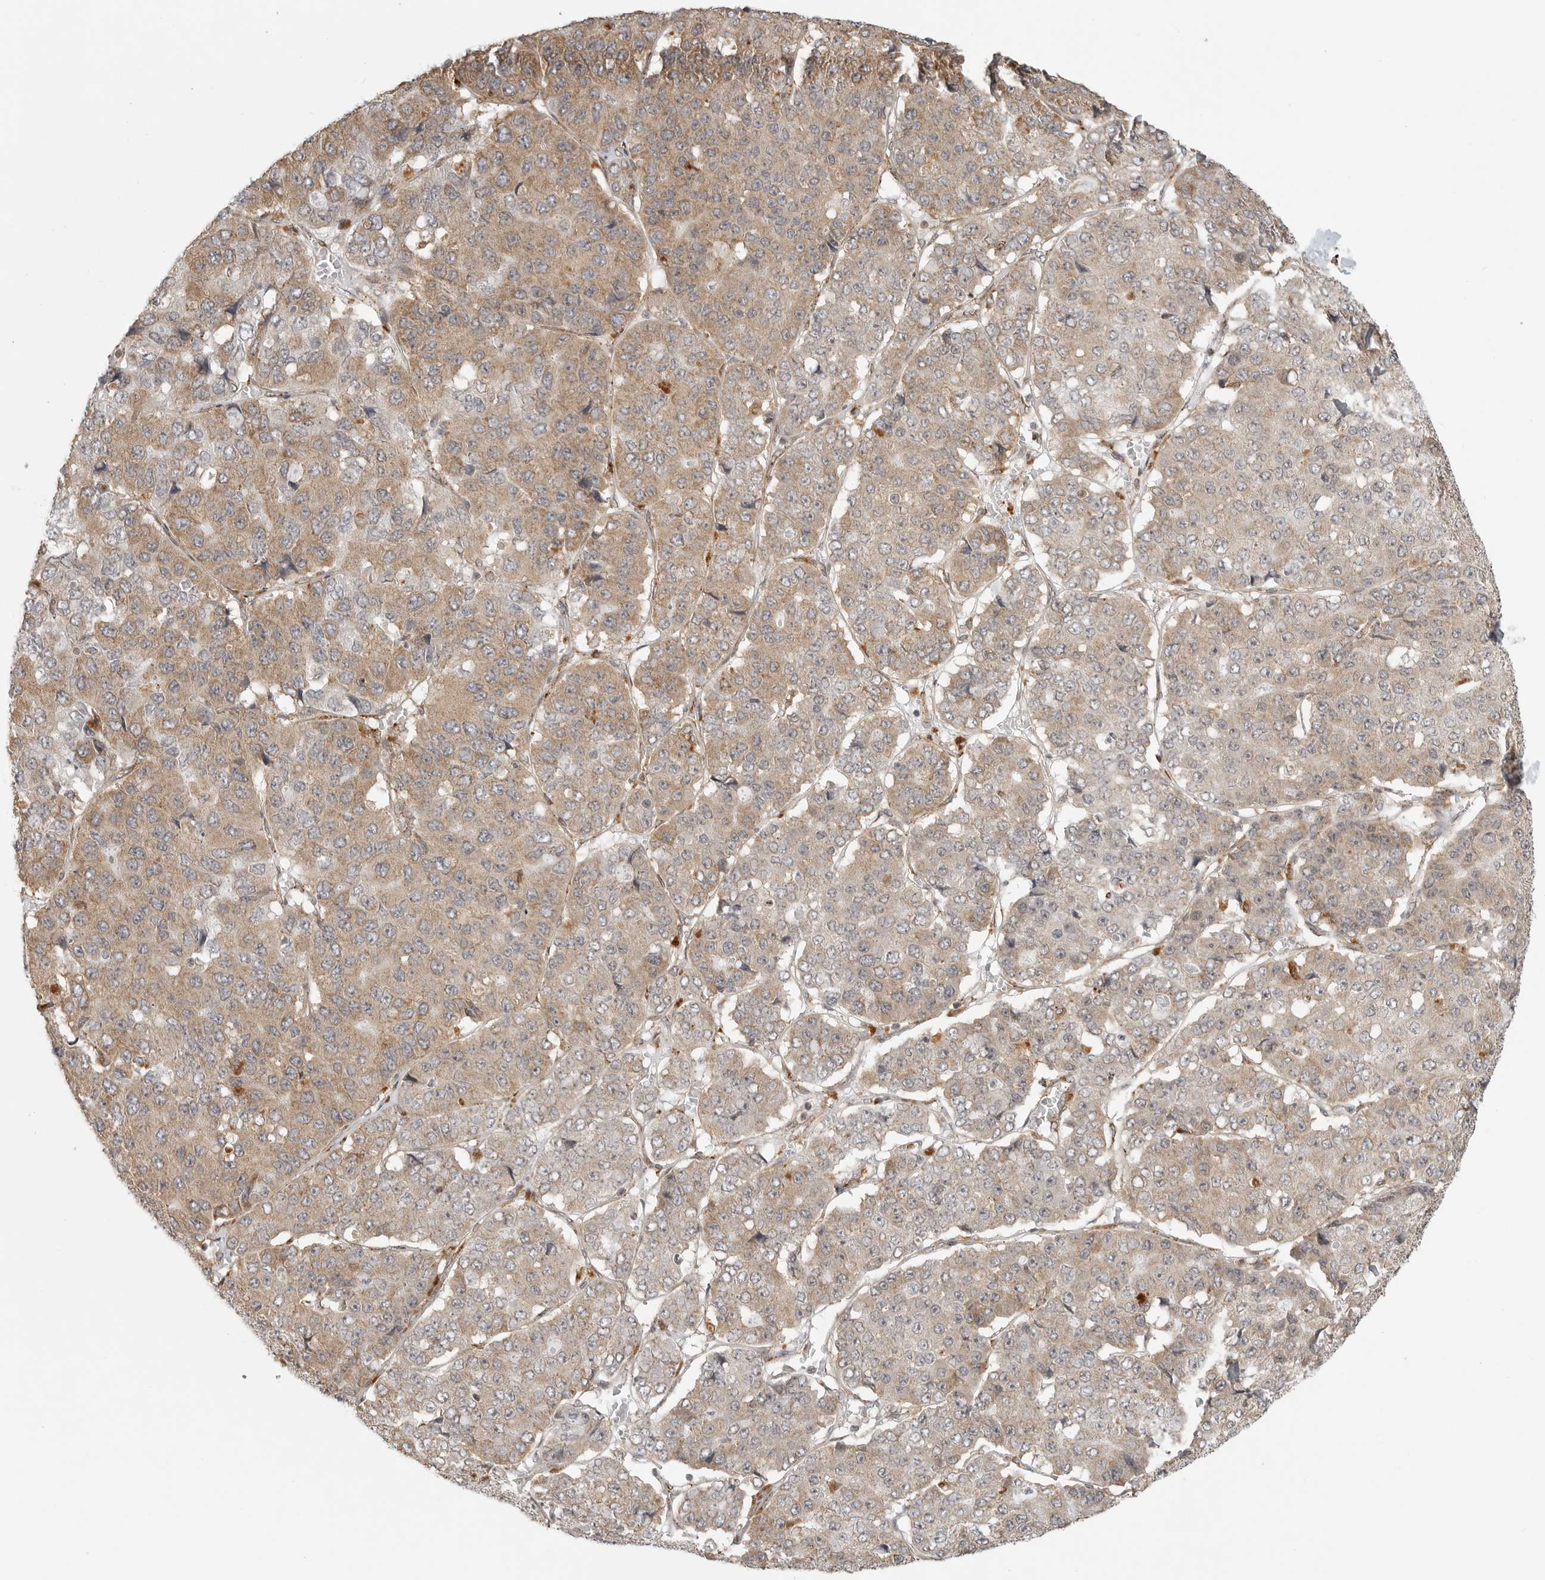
{"staining": {"intensity": "weak", "quantity": ">75%", "location": "cytoplasmic/membranous"}, "tissue": "pancreatic cancer", "cell_type": "Tumor cells", "image_type": "cancer", "snomed": [{"axis": "morphology", "description": "Adenocarcinoma, NOS"}, {"axis": "topography", "description": "Pancreas"}], "caption": "There is low levels of weak cytoplasmic/membranous positivity in tumor cells of pancreatic cancer, as demonstrated by immunohistochemical staining (brown color).", "gene": "IDUA", "patient": {"sex": "male", "age": 50}}